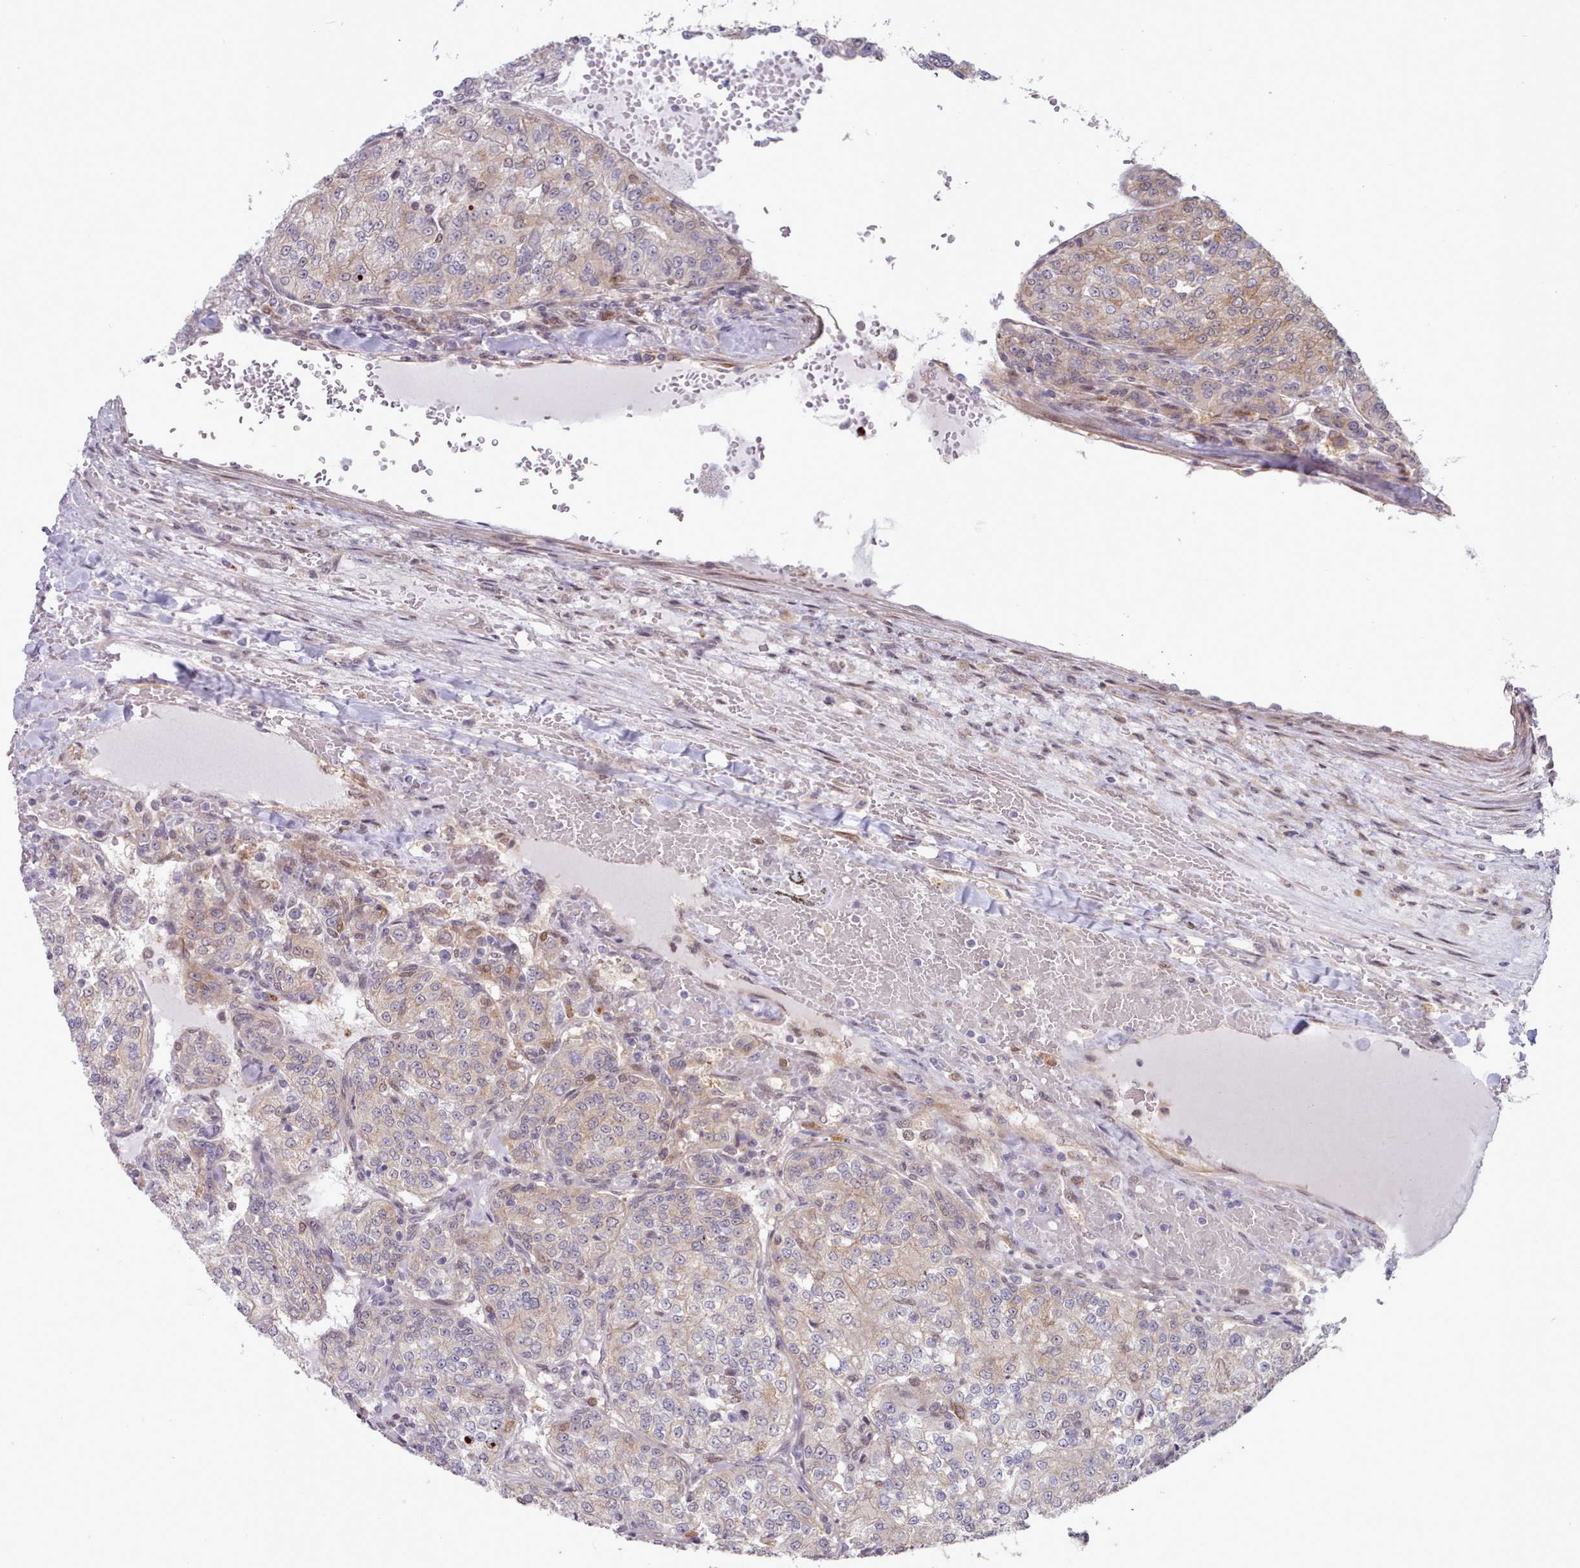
{"staining": {"intensity": "weak", "quantity": "<25%", "location": "cytoplasmic/membranous"}, "tissue": "renal cancer", "cell_type": "Tumor cells", "image_type": "cancer", "snomed": [{"axis": "morphology", "description": "Adenocarcinoma, NOS"}, {"axis": "topography", "description": "Kidney"}], "caption": "Tumor cells show no significant protein expression in renal cancer (adenocarcinoma).", "gene": "CES3", "patient": {"sex": "female", "age": 63}}